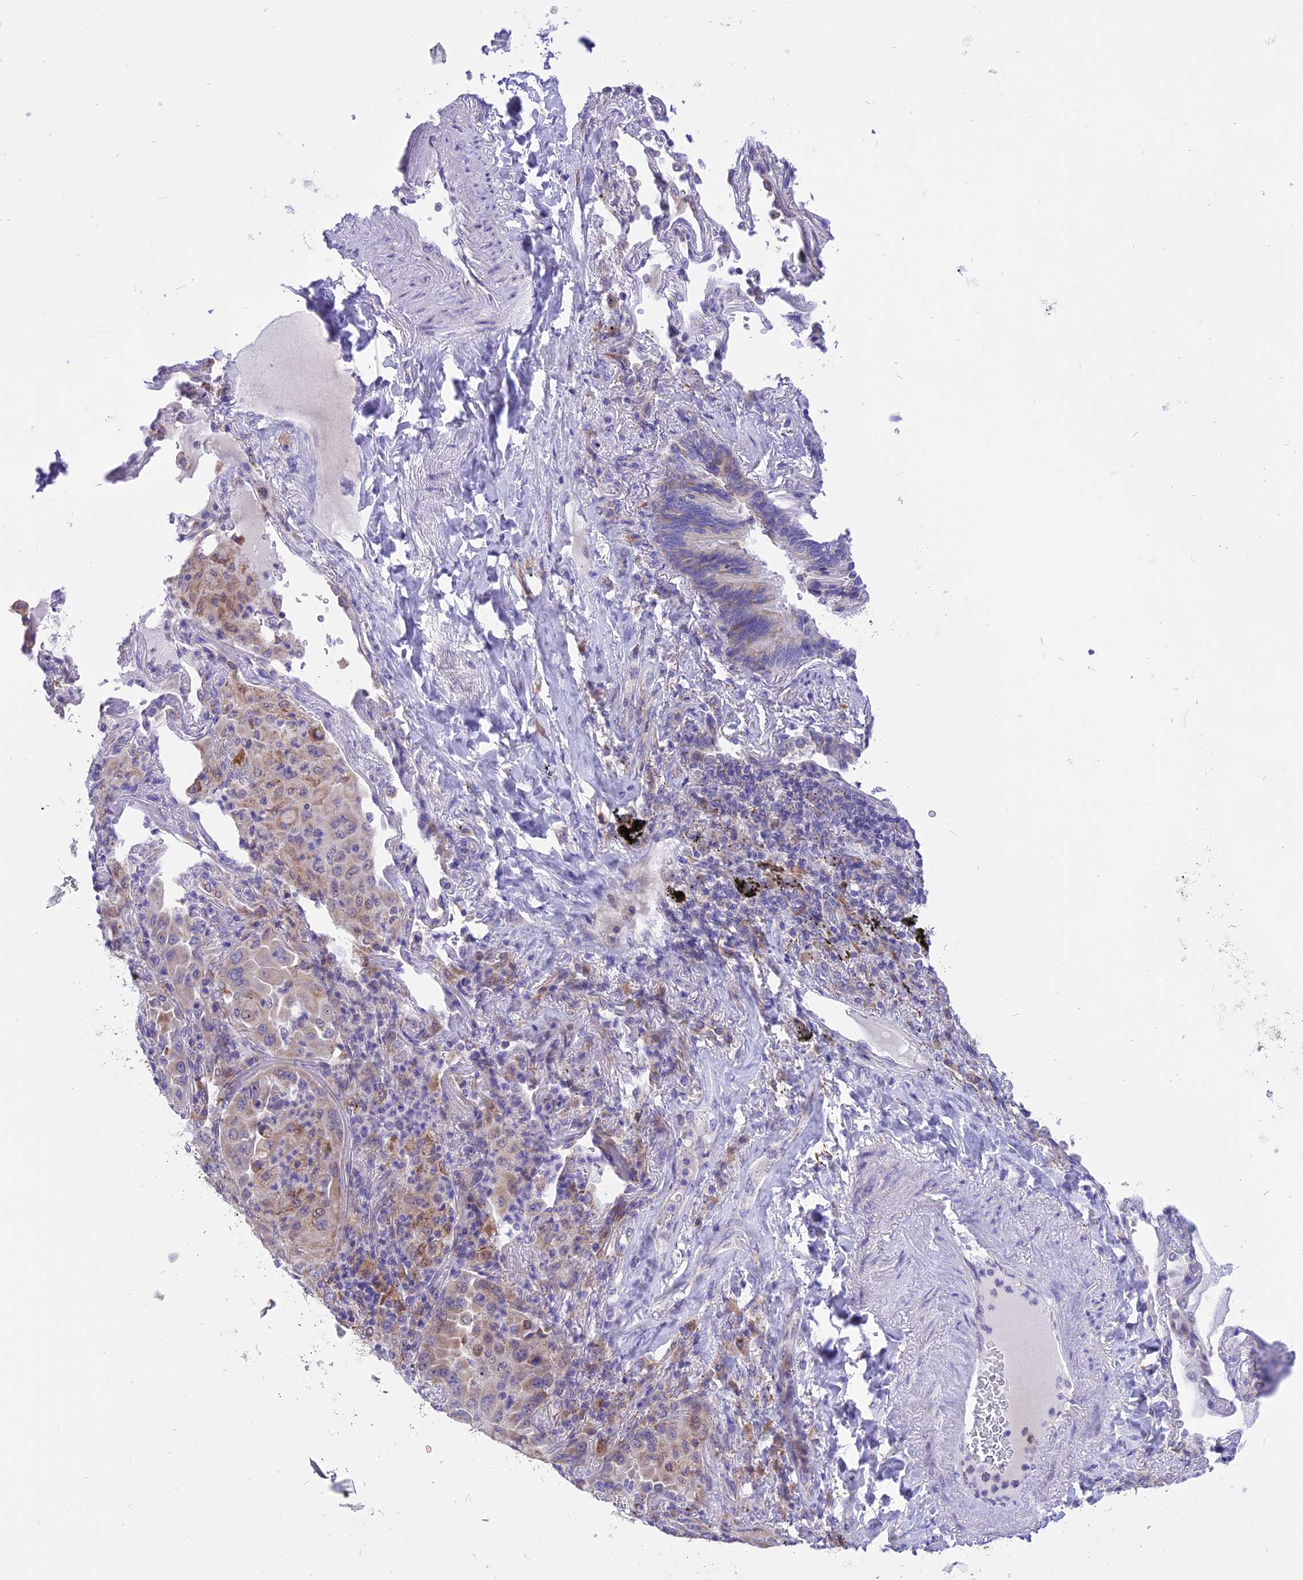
{"staining": {"intensity": "weak", "quantity": "25%-75%", "location": "cytoplasmic/membranous"}, "tissue": "lung cancer", "cell_type": "Tumor cells", "image_type": "cancer", "snomed": [{"axis": "morphology", "description": "Adenocarcinoma, NOS"}, {"axis": "topography", "description": "Lung"}], "caption": "The photomicrograph displays staining of lung adenocarcinoma, revealing weak cytoplasmic/membranous protein positivity (brown color) within tumor cells.", "gene": "ARMCX6", "patient": {"sex": "female", "age": 69}}